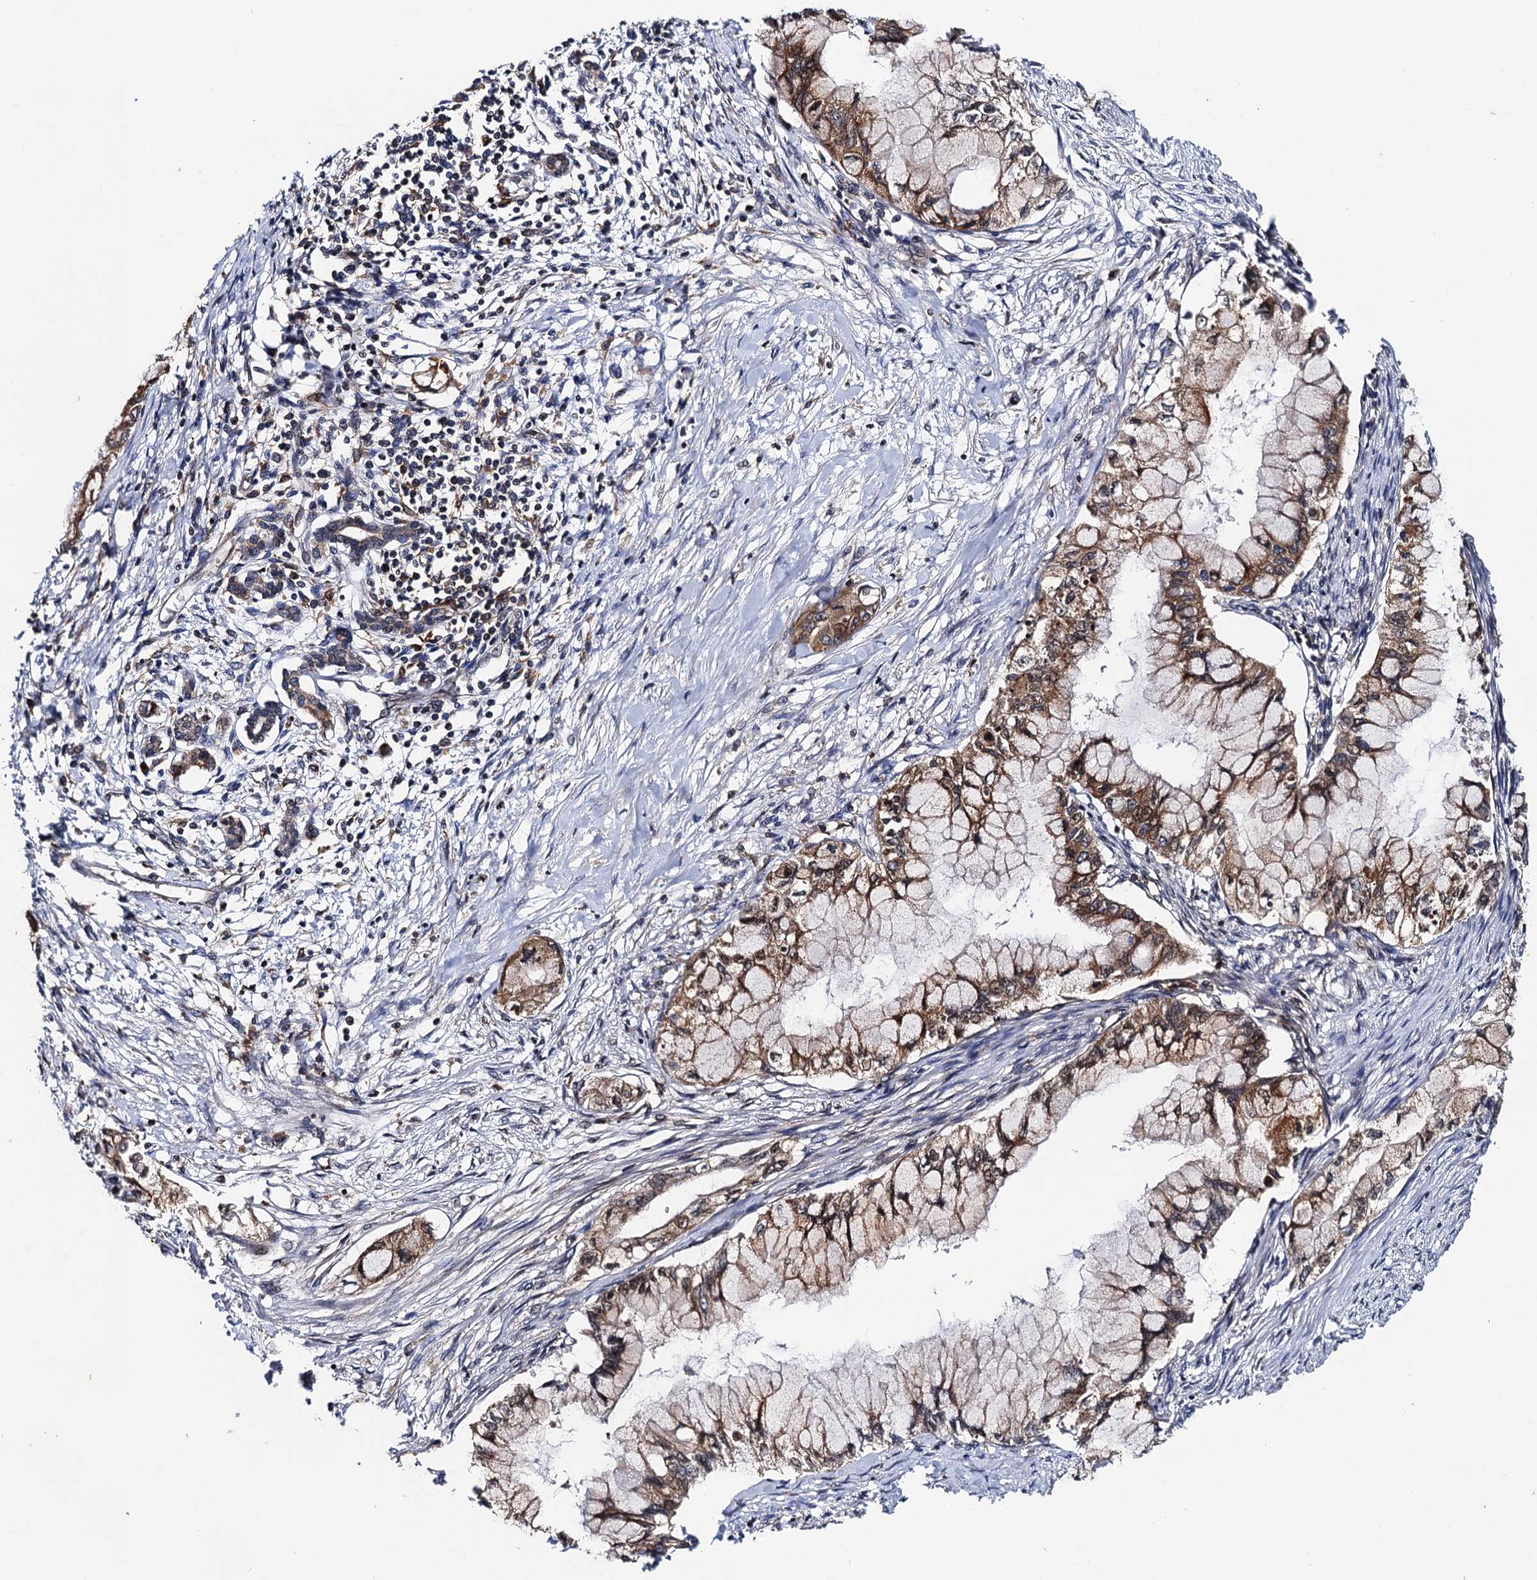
{"staining": {"intensity": "moderate", "quantity": ">75%", "location": "cytoplasmic/membranous"}, "tissue": "pancreatic cancer", "cell_type": "Tumor cells", "image_type": "cancer", "snomed": [{"axis": "morphology", "description": "Adenocarcinoma, NOS"}, {"axis": "topography", "description": "Pancreas"}], "caption": "Pancreatic adenocarcinoma tissue shows moderate cytoplasmic/membranous expression in approximately >75% of tumor cells", "gene": "BORA", "patient": {"sex": "male", "age": 48}}